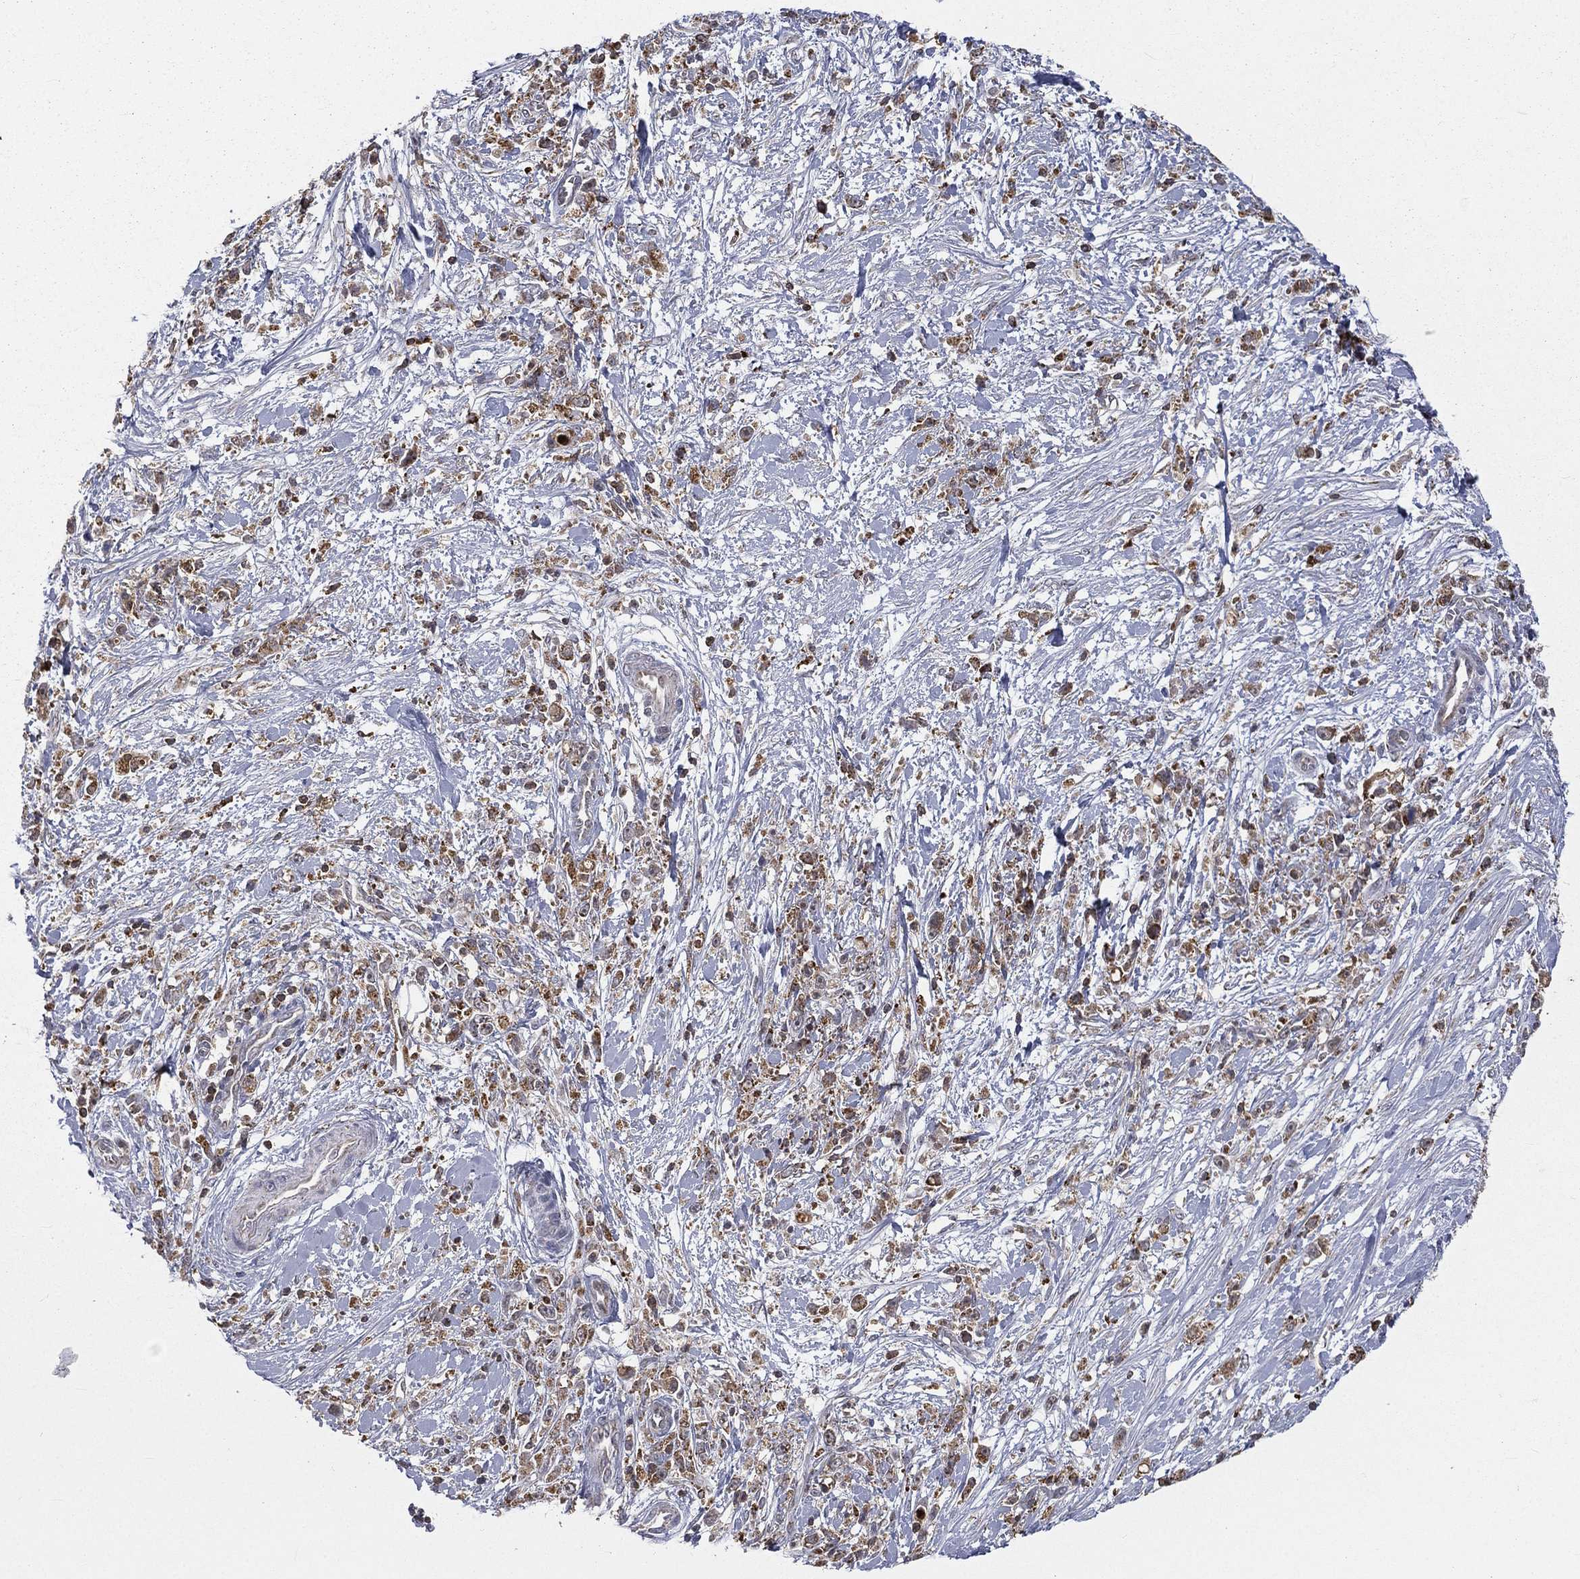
{"staining": {"intensity": "moderate", "quantity": "25%-75%", "location": "cytoplasmic/membranous"}, "tissue": "stomach cancer", "cell_type": "Tumor cells", "image_type": "cancer", "snomed": [{"axis": "morphology", "description": "Adenocarcinoma, NOS"}, {"axis": "topography", "description": "Stomach"}], "caption": "Adenocarcinoma (stomach) stained with a protein marker reveals moderate staining in tumor cells.", "gene": "RIN3", "patient": {"sex": "female", "age": 59}}